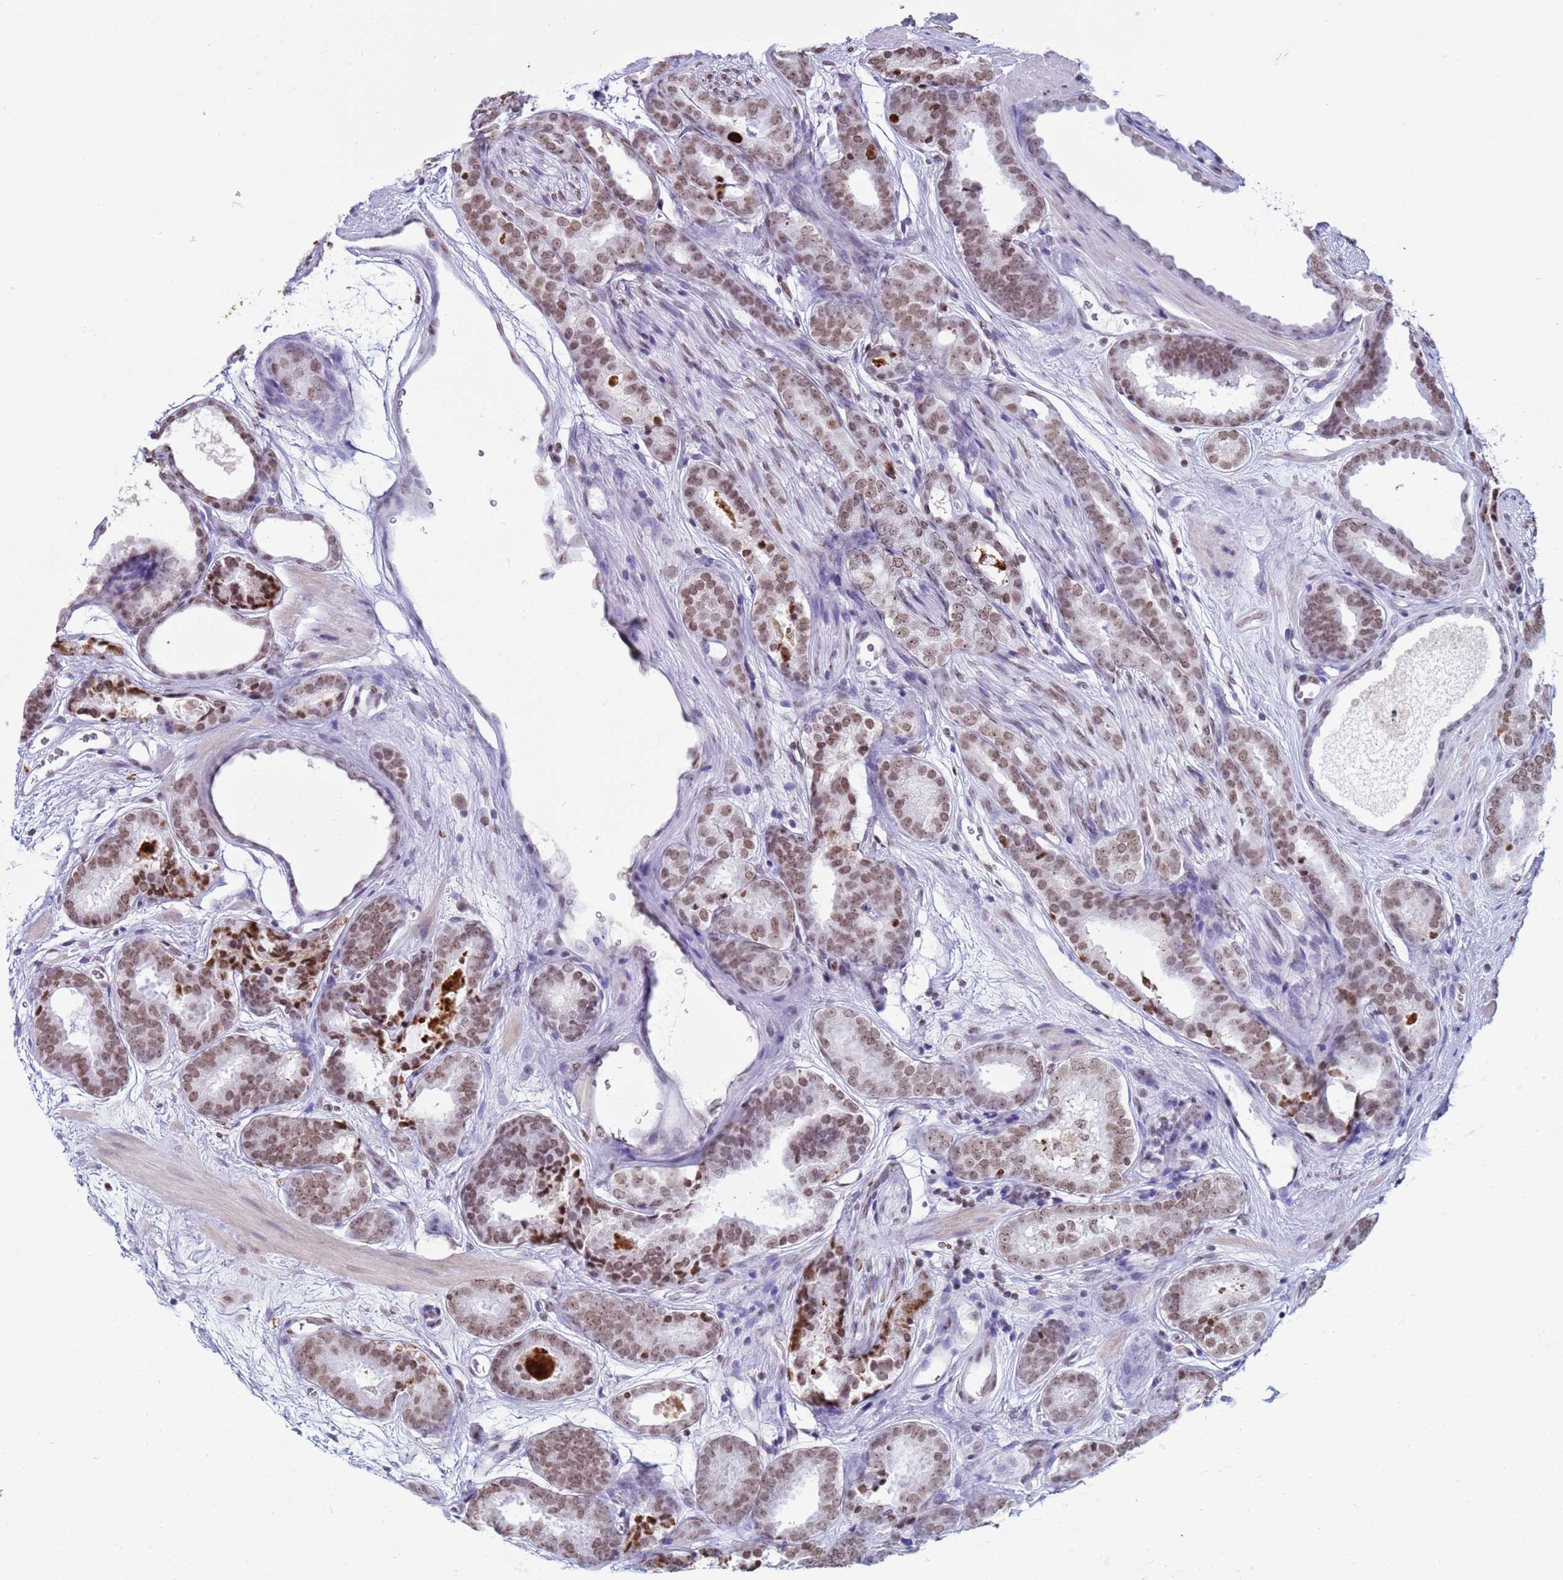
{"staining": {"intensity": "moderate", "quantity": ">75%", "location": "nuclear"}, "tissue": "prostate cancer", "cell_type": "Tumor cells", "image_type": "cancer", "snomed": [{"axis": "morphology", "description": "Adenocarcinoma, High grade"}, {"axis": "topography", "description": "Prostate"}], "caption": "Immunohistochemistry (IHC) of high-grade adenocarcinoma (prostate) exhibits medium levels of moderate nuclear expression in approximately >75% of tumor cells.", "gene": "H4C8", "patient": {"sex": "male", "age": 72}}